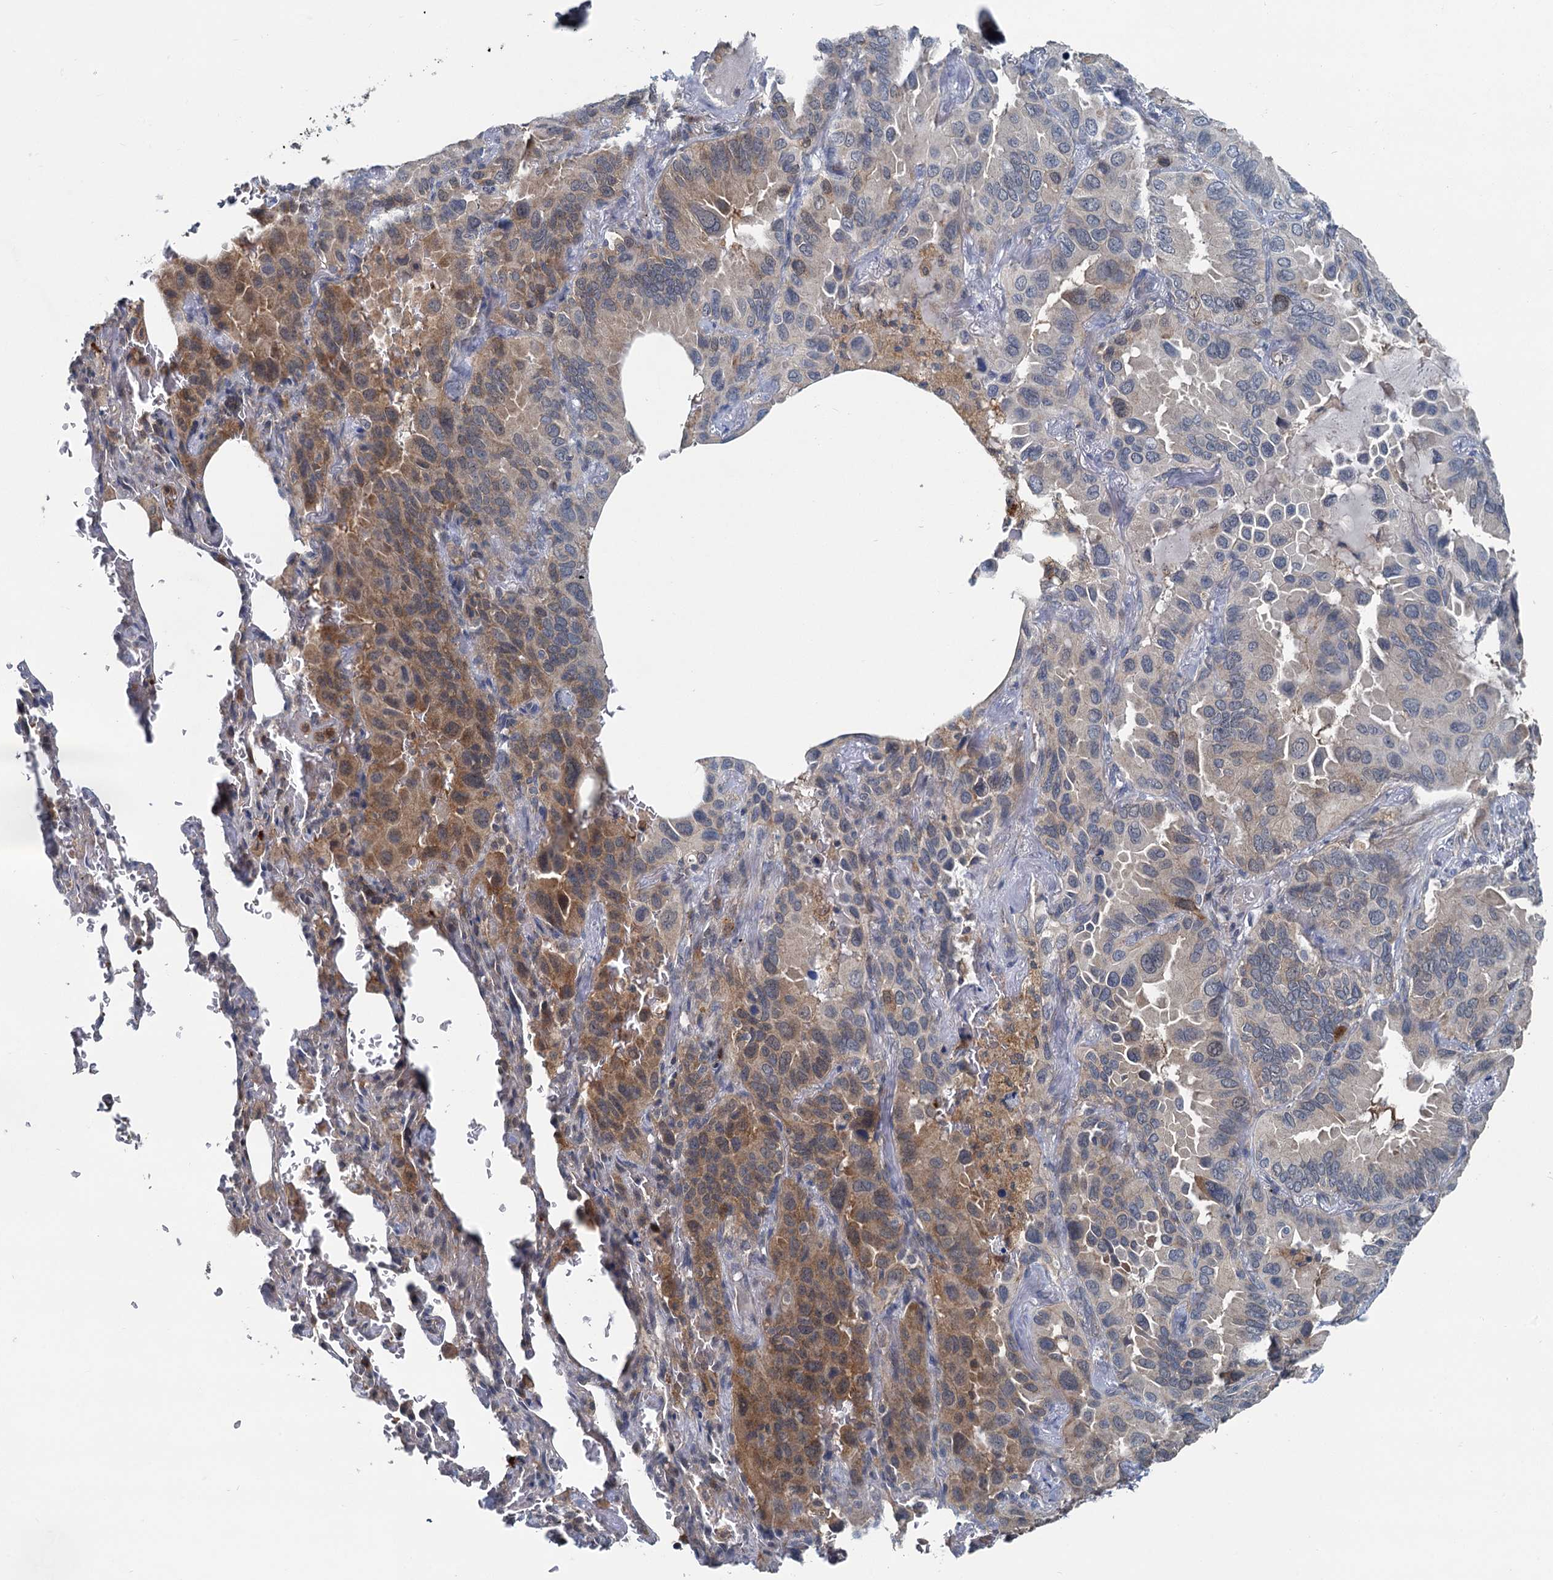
{"staining": {"intensity": "moderate", "quantity": "25%-75%", "location": "cytoplasmic/membranous"}, "tissue": "lung cancer", "cell_type": "Tumor cells", "image_type": "cancer", "snomed": [{"axis": "morphology", "description": "Adenocarcinoma, NOS"}, {"axis": "topography", "description": "Lung"}], "caption": "There is medium levels of moderate cytoplasmic/membranous staining in tumor cells of lung cancer, as demonstrated by immunohistochemical staining (brown color).", "gene": "GCLM", "patient": {"sex": "male", "age": 64}}